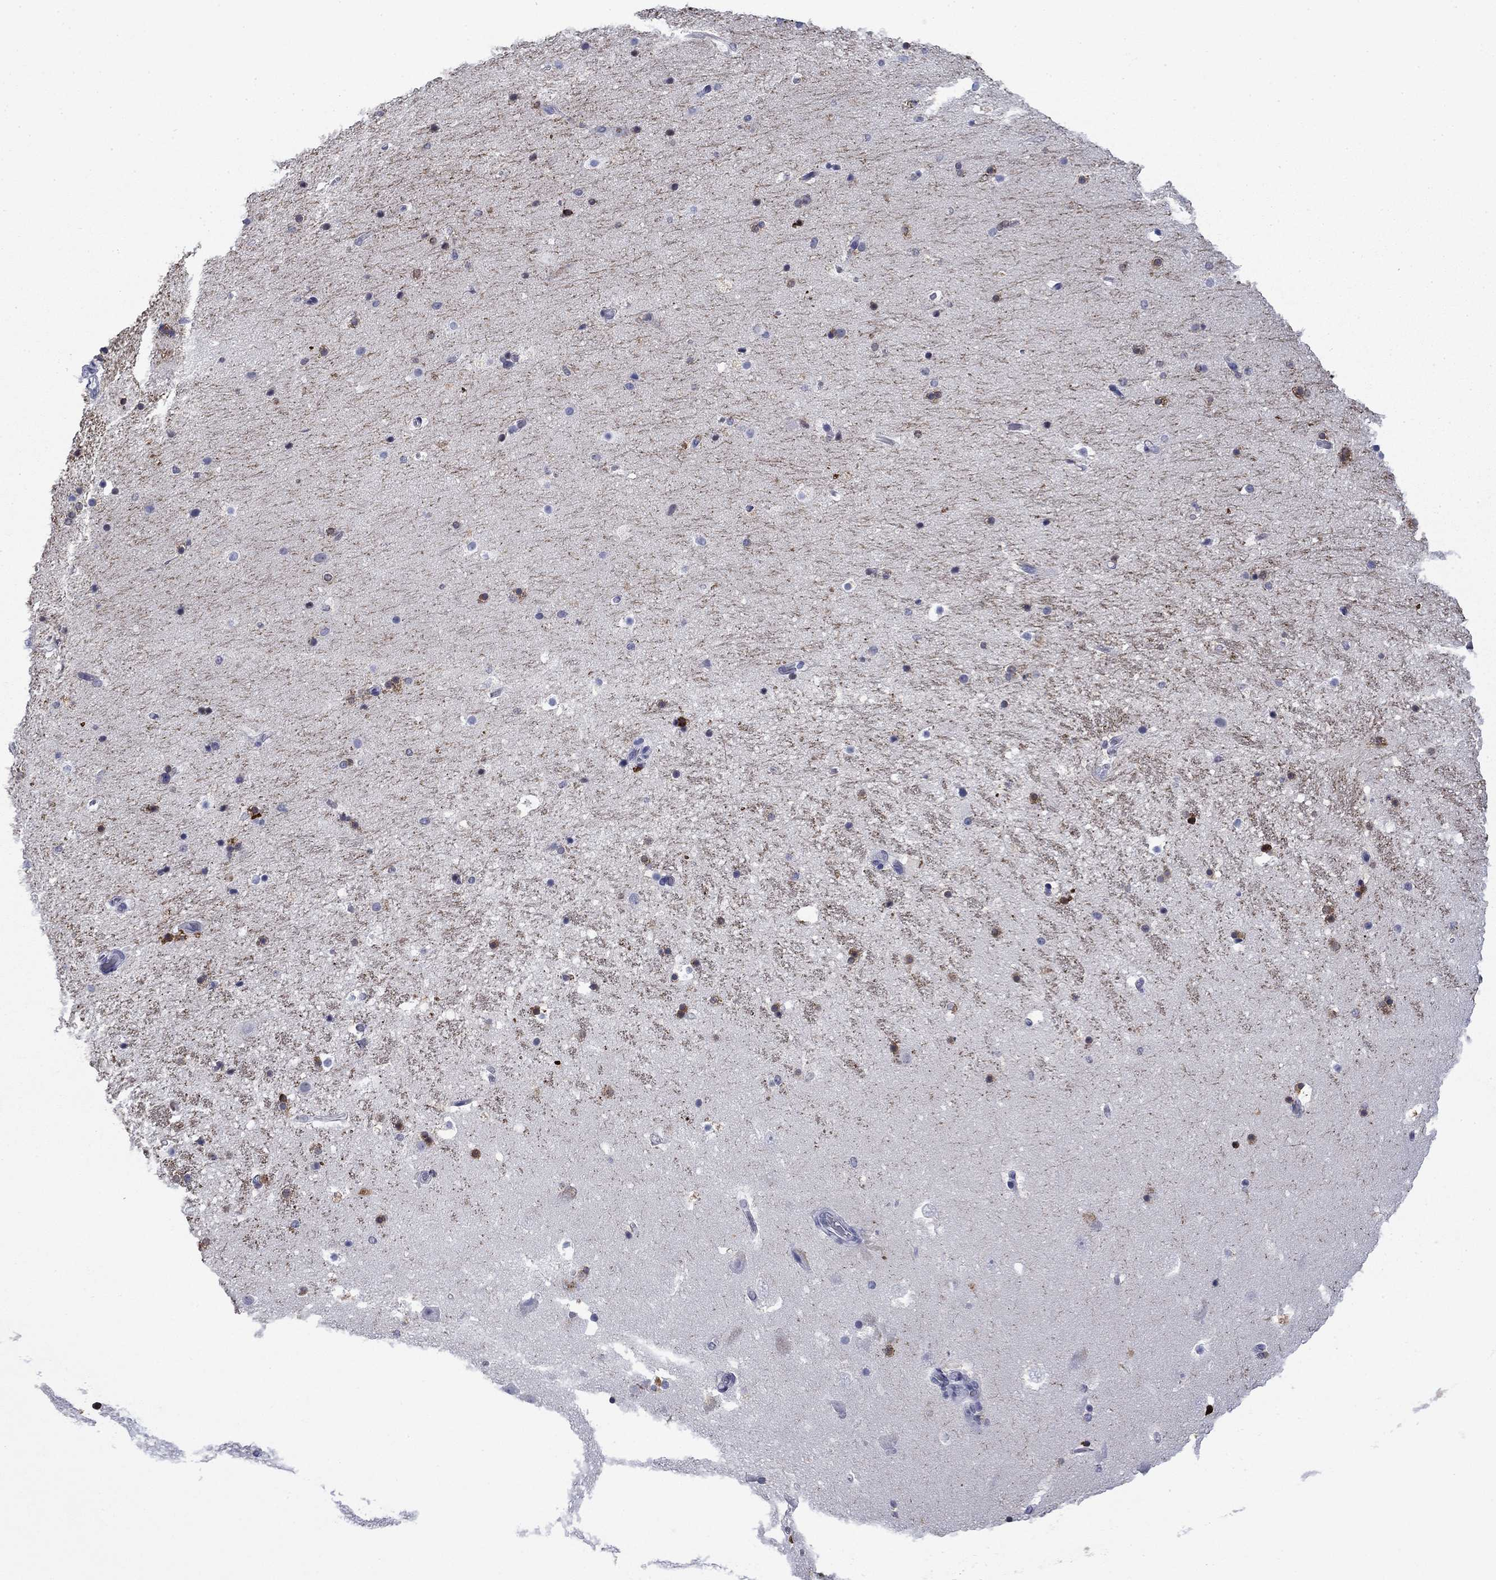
{"staining": {"intensity": "moderate", "quantity": "25%-75%", "location": "cytoplasmic/membranous"}, "tissue": "hippocampus", "cell_type": "Glial cells", "image_type": "normal", "snomed": [{"axis": "morphology", "description": "Normal tissue, NOS"}, {"axis": "topography", "description": "Hippocampus"}], "caption": "High-power microscopy captured an immunohistochemistry (IHC) image of normal hippocampus, revealing moderate cytoplasmic/membranous expression in approximately 25%-75% of glial cells. (DAB IHC, brown staining for protein, blue staining for nuclei).", "gene": "BCL2L14", "patient": {"sex": "male", "age": 51}}